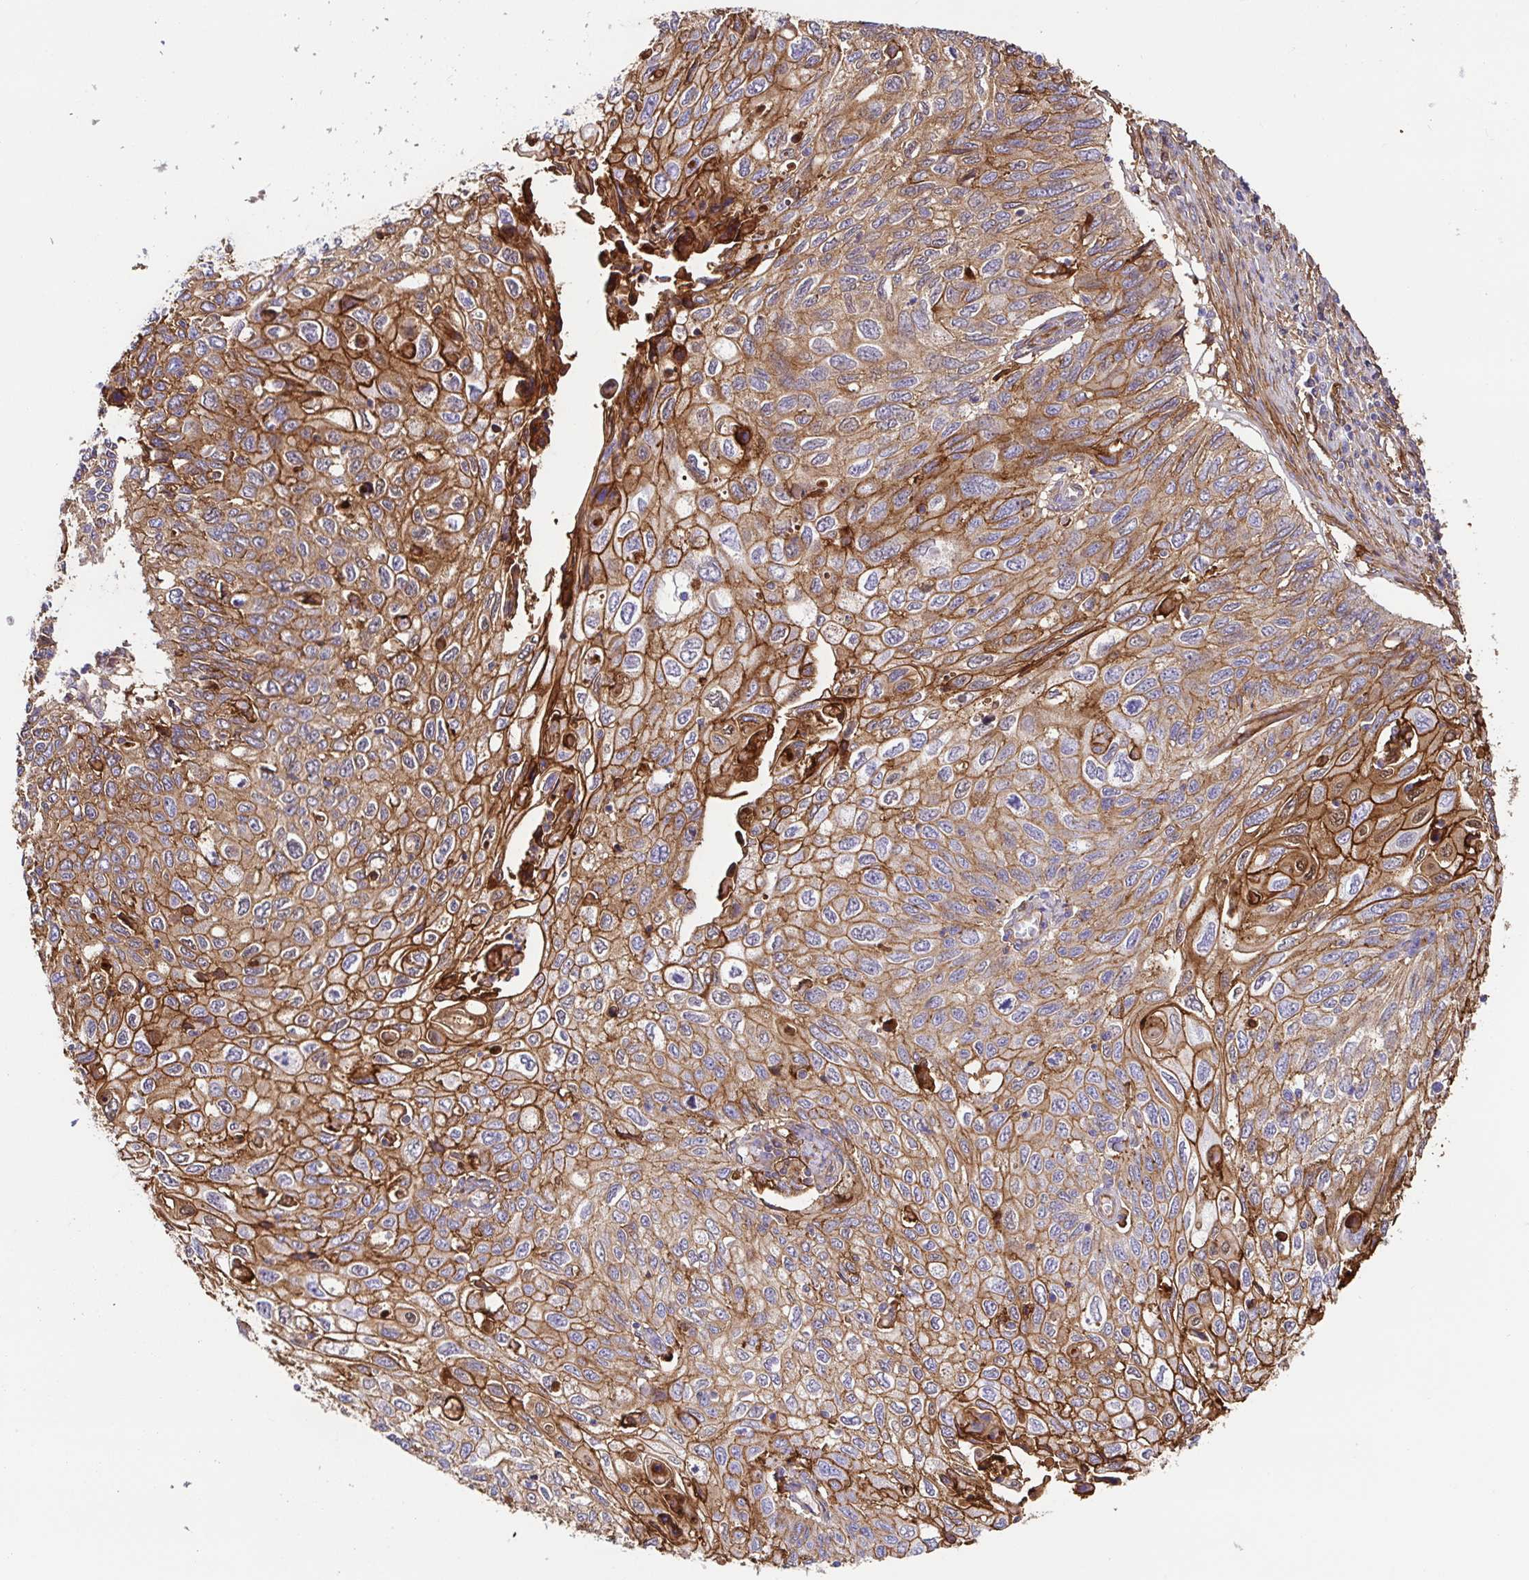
{"staining": {"intensity": "moderate", "quantity": ">75%", "location": "cytoplasmic/membranous"}, "tissue": "cervical cancer", "cell_type": "Tumor cells", "image_type": "cancer", "snomed": [{"axis": "morphology", "description": "Squamous cell carcinoma, NOS"}, {"axis": "topography", "description": "Cervix"}], "caption": "Immunohistochemistry photomicrograph of neoplastic tissue: squamous cell carcinoma (cervical) stained using immunohistochemistry reveals medium levels of moderate protein expression localized specifically in the cytoplasmic/membranous of tumor cells, appearing as a cytoplasmic/membranous brown color.", "gene": "ANXA2", "patient": {"sex": "female", "age": 70}}